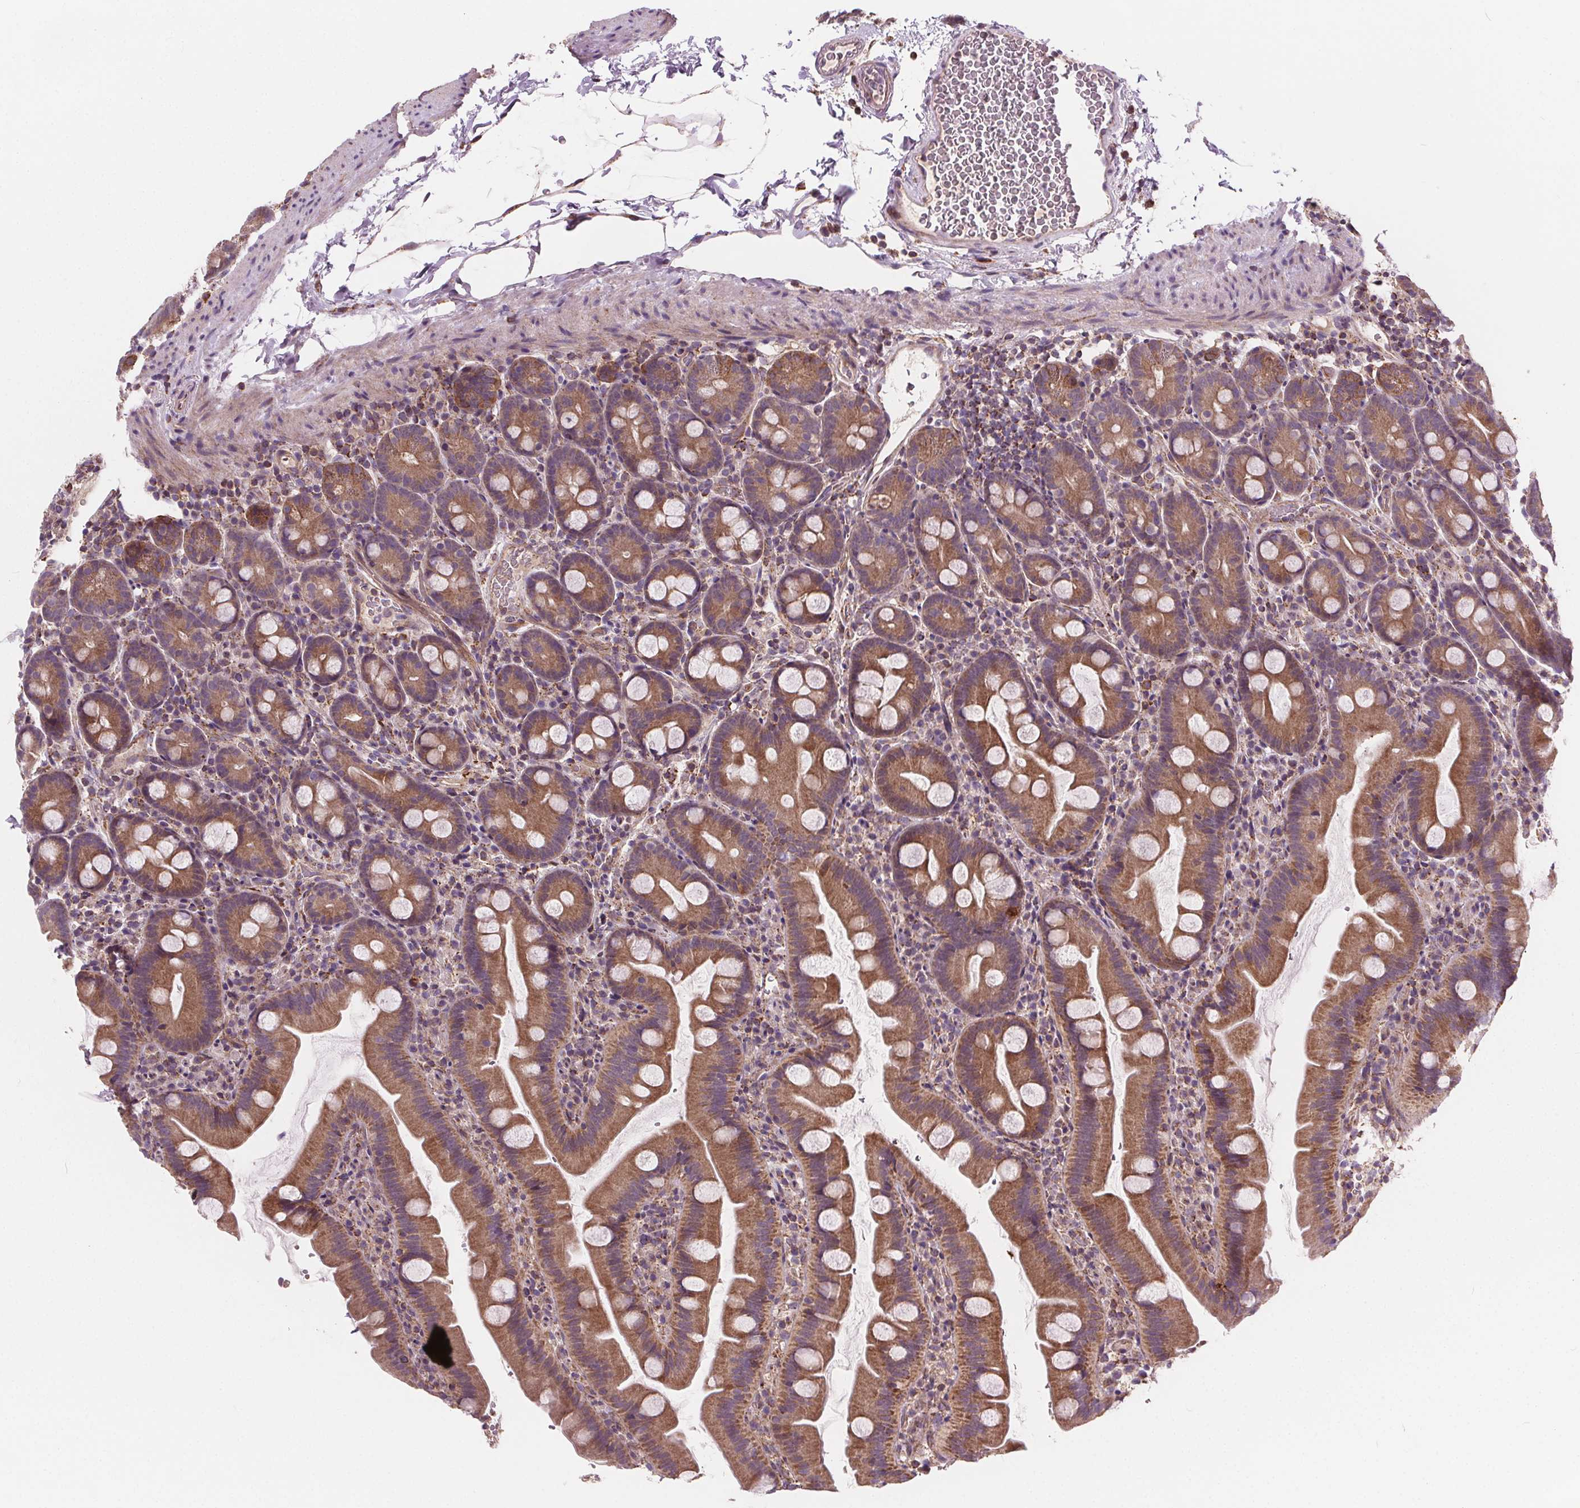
{"staining": {"intensity": "moderate", "quantity": ">75%", "location": "cytoplasmic/membranous"}, "tissue": "small intestine", "cell_type": "Glandular cells", "image_type": "normal", "snomed": [{"axis": "morphology", "description": "Normal tissue, NOS"}, {"axis": "topography", "description": "Small intestine"}], "caption": "Immunohistochemistry (IHC) staining of normal small intestine, which exhibits medium levels of moderate cytoplasmic/membranous staining in about >75% of glandular cells indicating moderate cytoplasmic/membranous protein expression. The staining was performed using DAB (3,3'-diaminobenzidine) (brown) for protein detection and nuclei were counterstained in hematoxylin (blue).", "gene": "GOLT1B", "patient": {"sex": "female", "age": 68}}